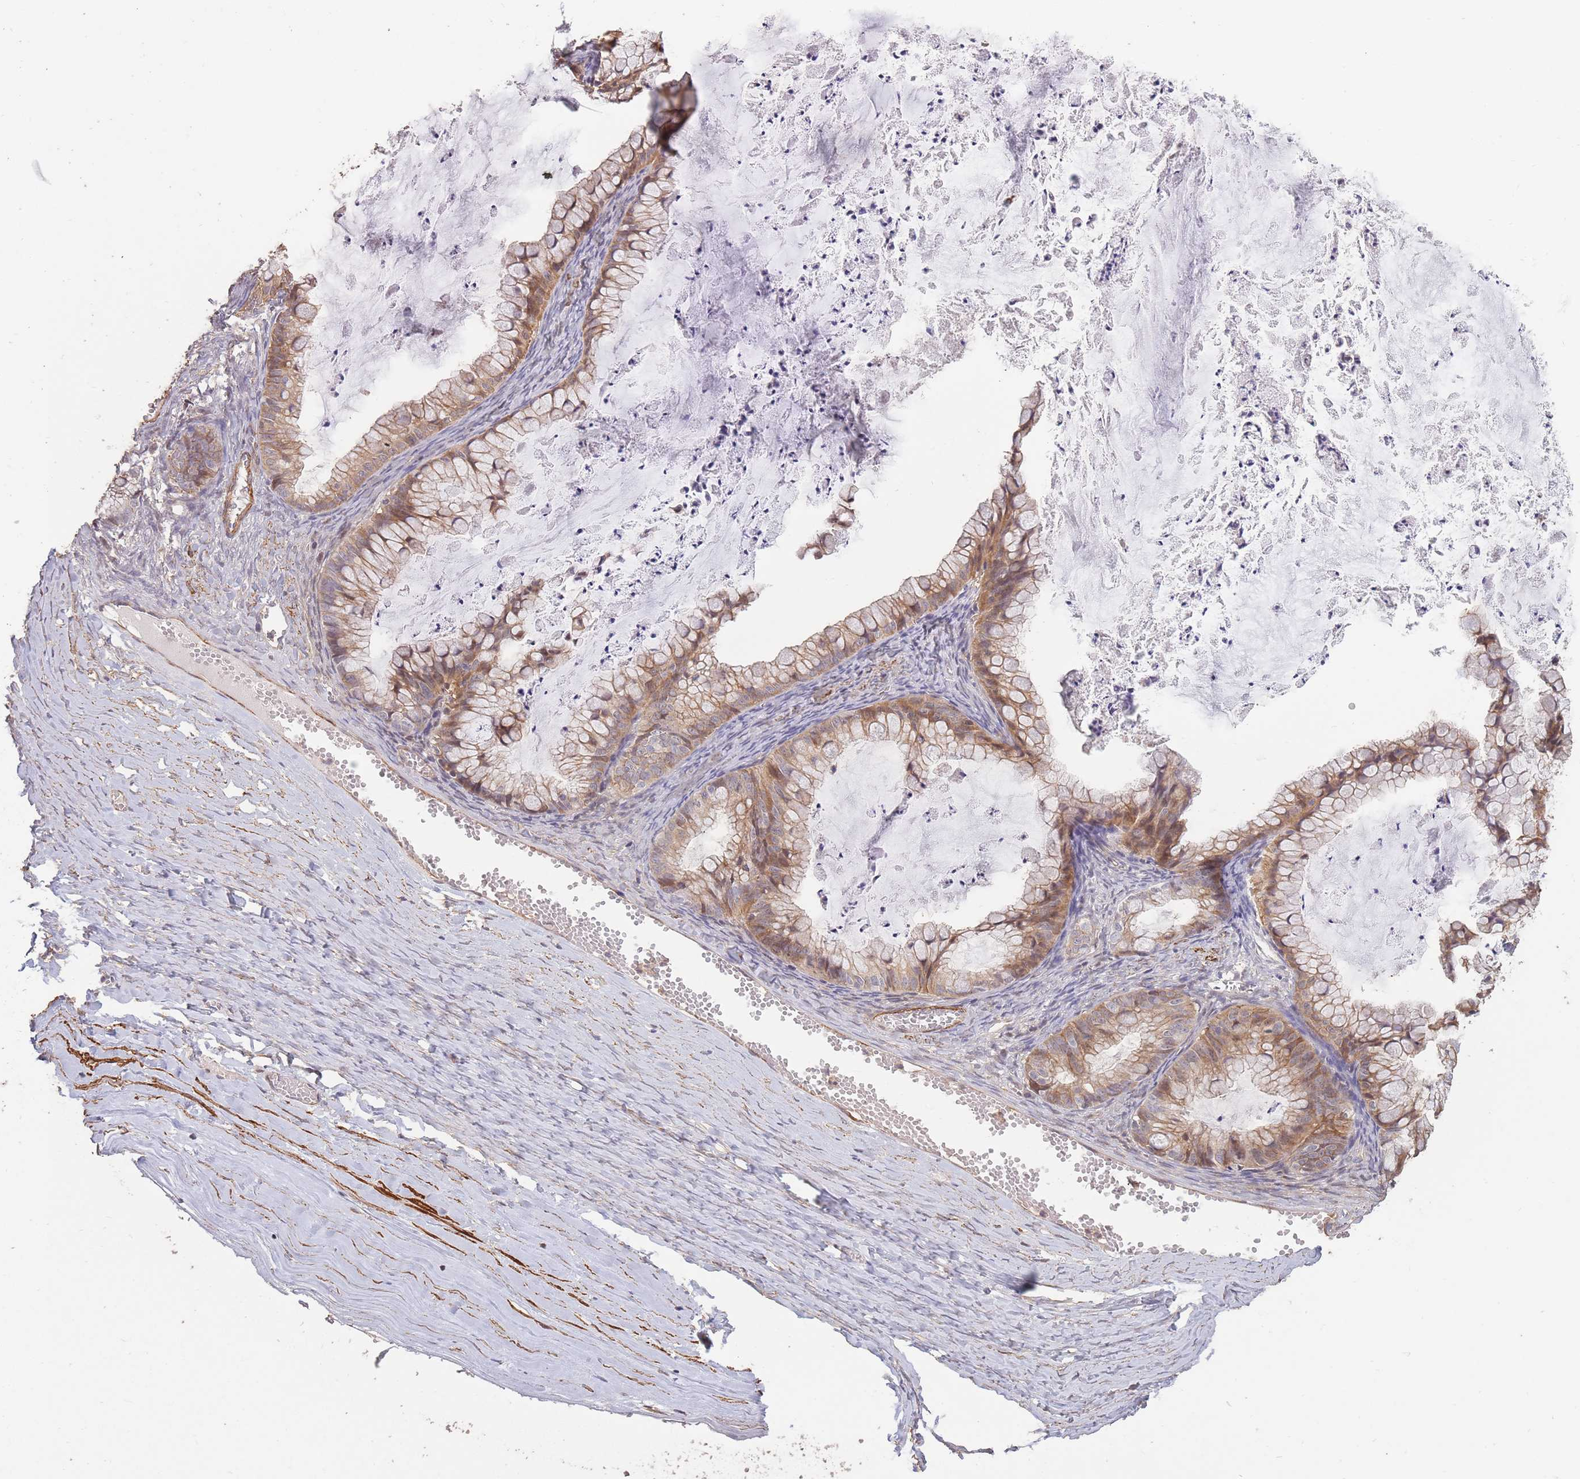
{"staining": {"intensity": "moderate", "quantity": ">75%", "location": "cytoplasmic/membranous,nuclear"}, "tissue": "ovarian cancer", "cell_type": "Tumor cells", "image_type": "cancer", "snomed": [{"axis": "morphology", "description": "Cystadenocarcinoma, mucinous, NOS"}, {"axis": "topography", "description": "Ovary"}], "caption": "Ovarian mucinous cystadenocarcinoma stained for a protein exhibits moderate cytoplasmic/membranous and nuclear positivity in tumor cells. The protein is shown in brown color, while the nuclei are stained blue.", "gene": "NLRC4", "patient": {"sex": "female", "age": 35}}